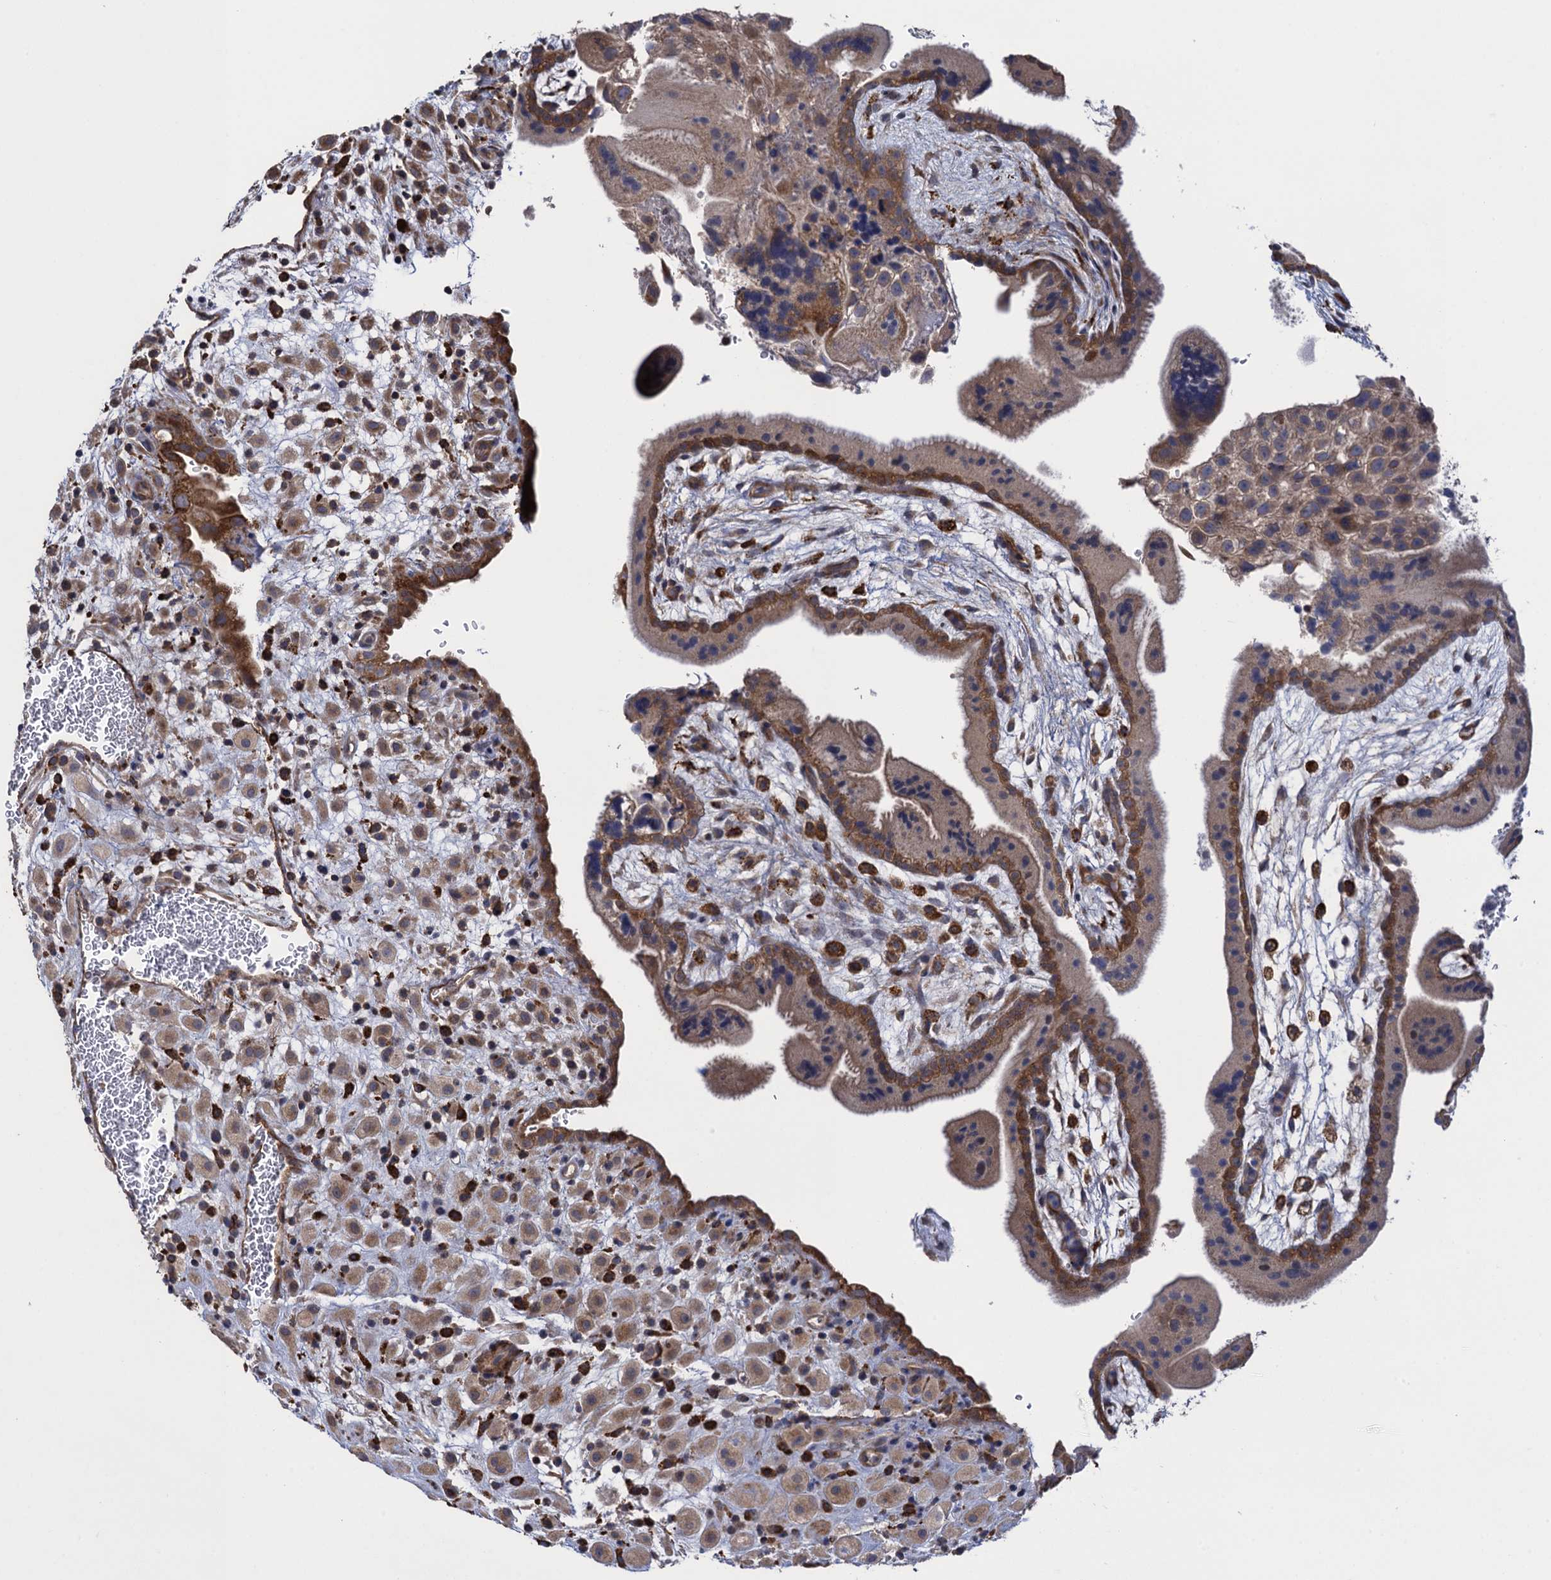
{"staining": {"intensity": "moderate", "quantity": ">75%", "location": "cytoplasmic/membranous"}, "tissue": "placenta", "cell_type": "Decidual cells", "image_type": "normal", "snomed": [{"axis": "morphology", "description": "Normal tissue, NOS"}, {"axis": "topography", "description": "Placenta"}], "caption": "The image shows staining of unremarkable placenta, revealing moderate cytoplasmic/membranous protein expression (brown color) within decidual cells.", "gene": "WDR88", "patient": {"sex": "female", "age": 35}}